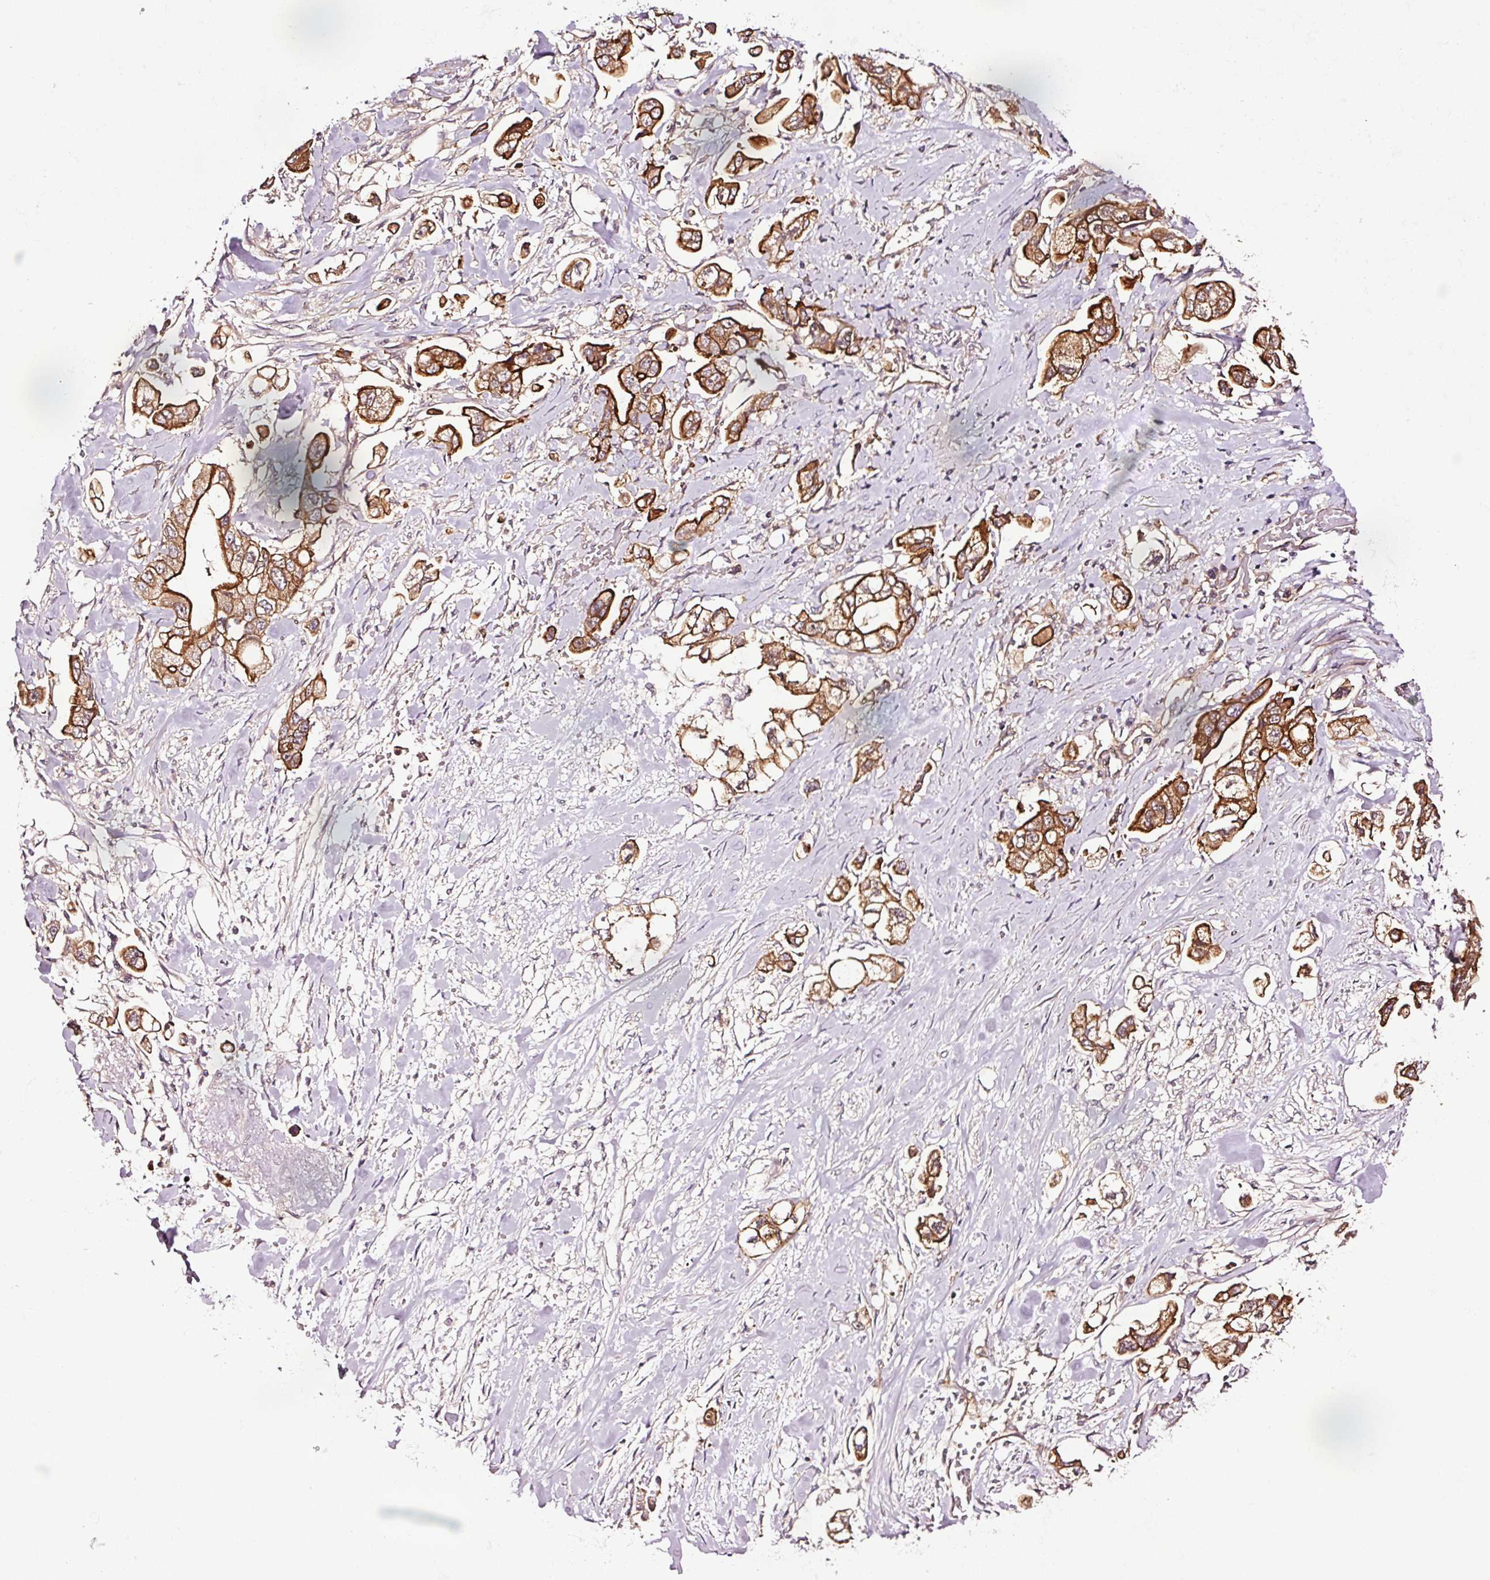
{"staining": {"intensity": "strong", "quantity": ">75%", "location": "cytoplasmic/membranous"}, "tissue": "stomach cancer", "cell_type": "Tumor cells", "image_type": "cancer", "snomed": [{"axis": "morphology", "description": "Adenocarcinoma, NOS"}, {"axis": "topography", "description": "Stomach"}], "caption": "IHC (DAB (3,3'-diaminobenzidine)) staining of human adenocarcinoma (stomach) displays strong cytoplasmic/membranous protein staining in approximately >75% of tumor cells.", "gene": "METAP1", "patient": {"sex": "male", "age": 62}}